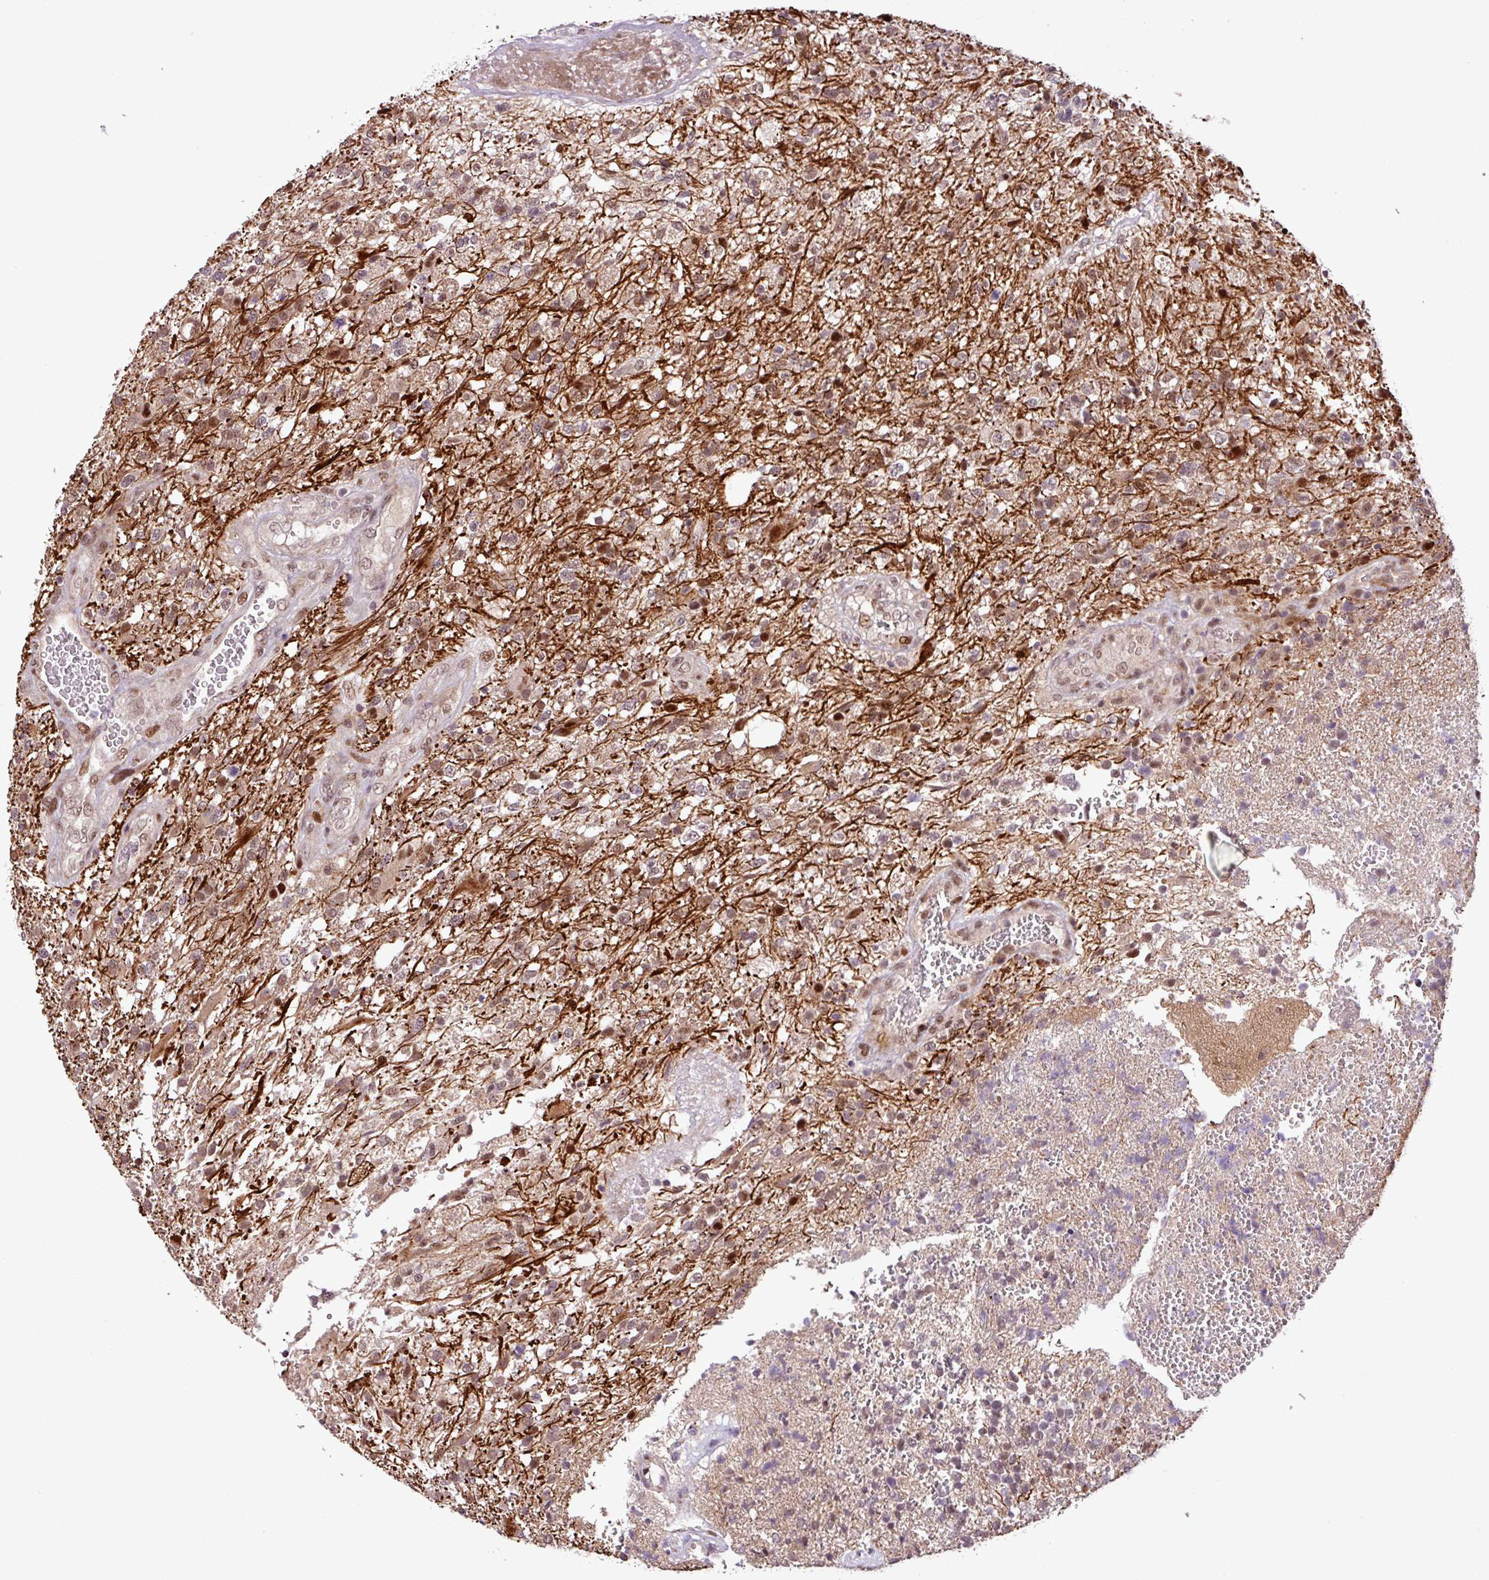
{"staining": {"intensity": "moderate", "quantity": "25%-75%", "location": "nuclear"}, "tissue": "glioma", "cell_type": "Tumor cells", "image_type": "cancer", "snomed": [{"axis": "morphology", "description": "Glioma, malignant, High grade"}, {"axis": "topography", "description": "Brain"}], "caption": "Immunohistochemistry (IHC) of human glioma exhibits medium levels of moderate nuclear positivity in approximately 25%-75% of tumor cells.", "gene": "SLC22A24", "patient": {"sex": "male", "age": 56}}